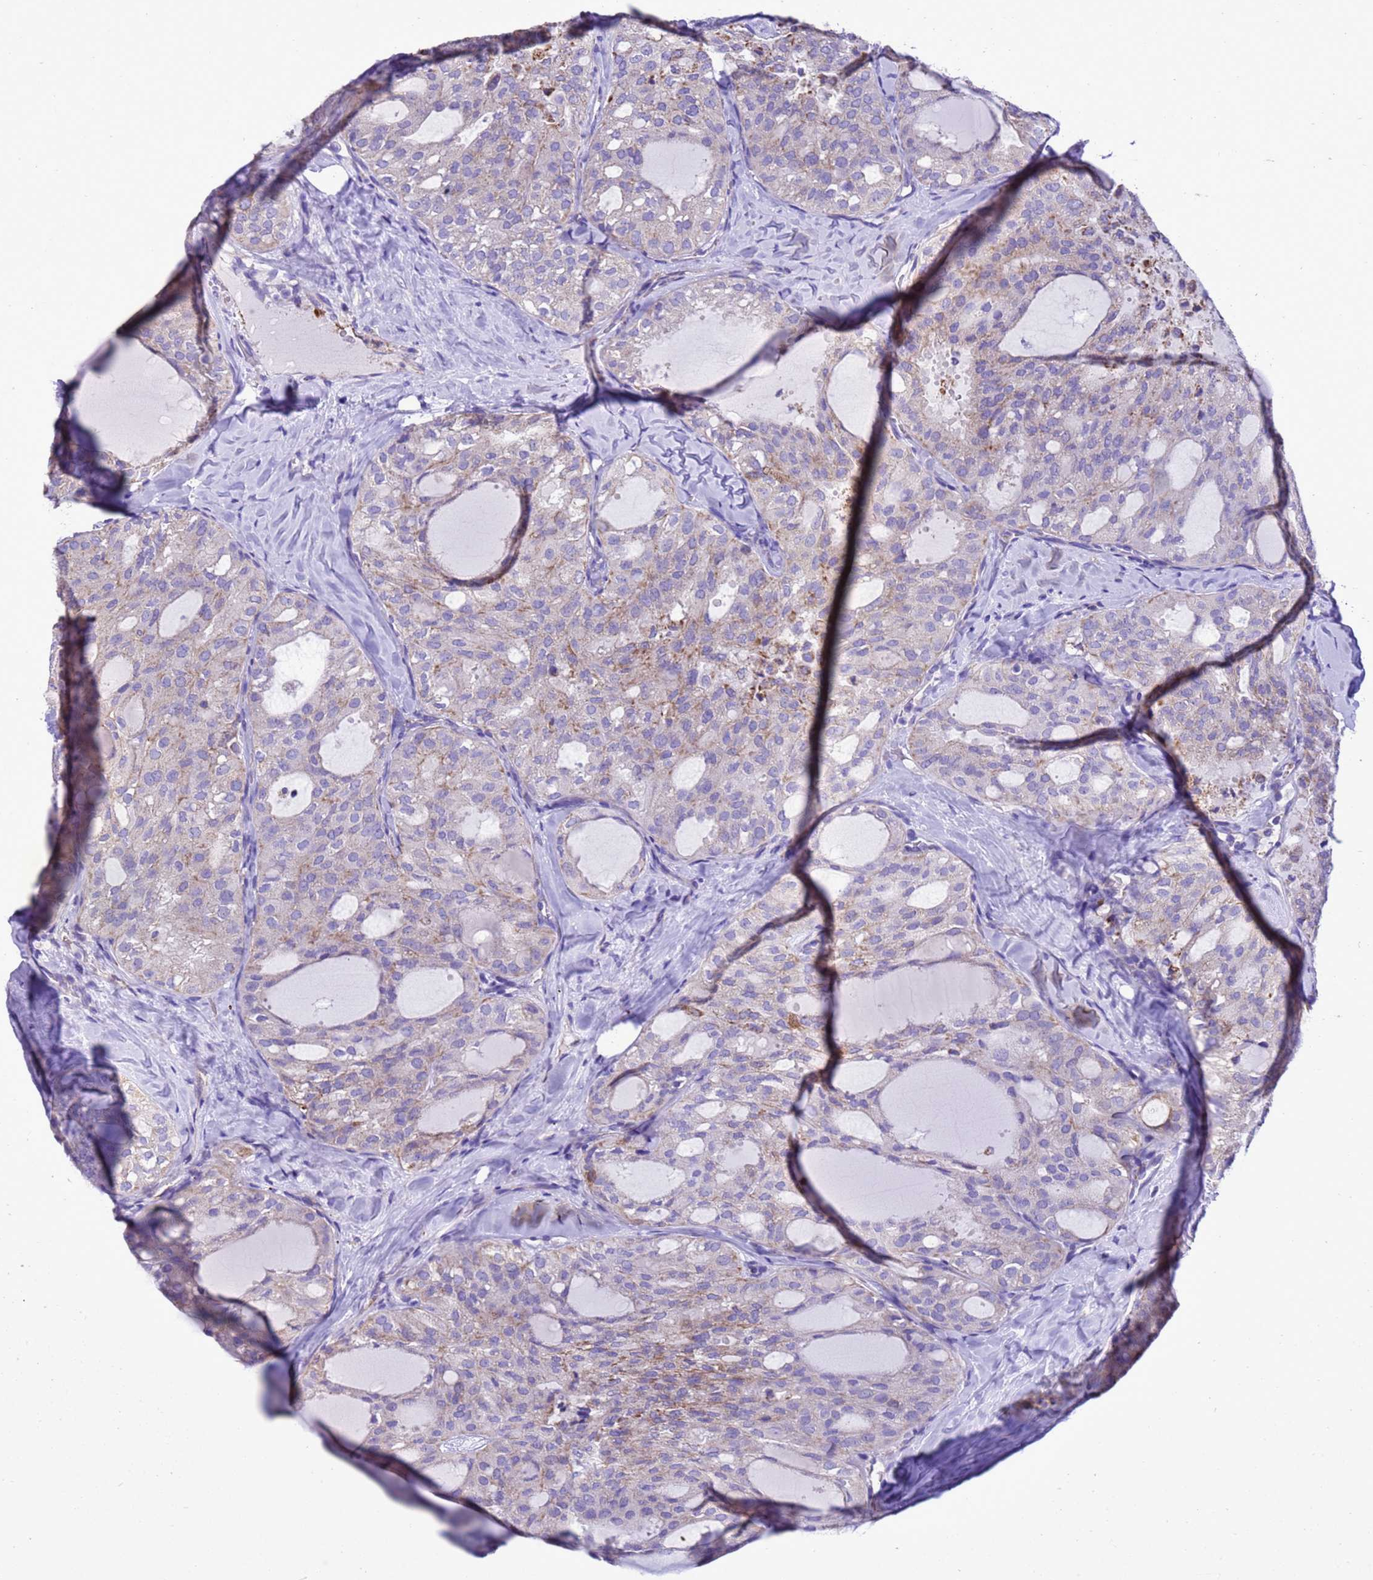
{"staining": {"intensity": "moderate", "quantity": "25%-75%", "location": "cytoplasmic/membranous"}, "tissue": "thyroid cancer", "cell_type": "Tumor cells", "image_type": "cancer", "snomed": [{"axis": "morphology", "description": "Follicular adenoma carcinoma, NOS"}, {"axis": "topography", "description": "Thyroid gland"}], "caption": "An immunohistochemistry (IHC) image of neoplastic tissue is shown. Protein staining in brown labels moderate cytoplasmic/membranous positivity in thyroid cancer within tumor cells.", "gene": "CCDC191", "patient": {"sex": "male", "age": 75}}